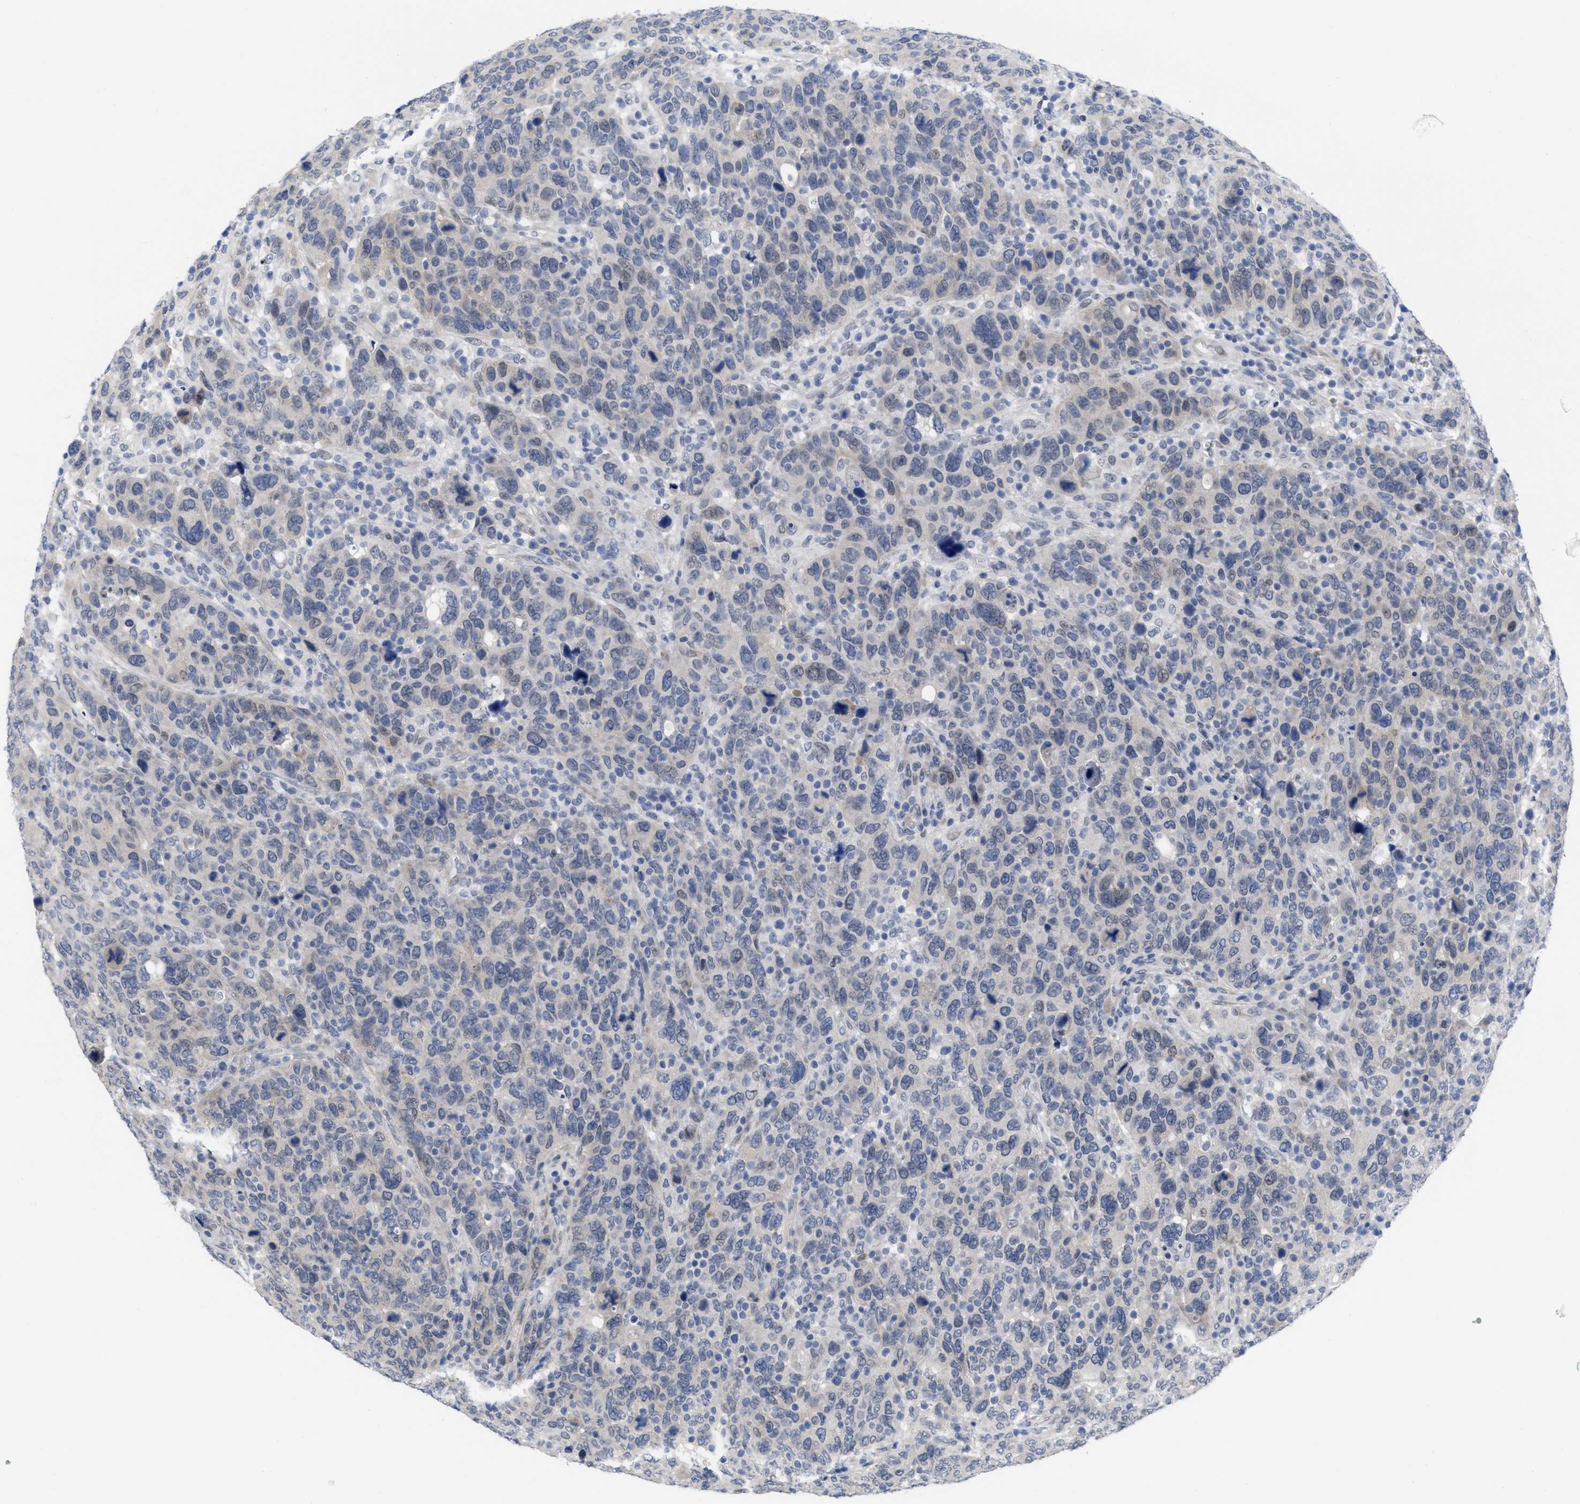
{"staining": {"intensity": "negative", "quantity": "none", "location": "none"}, "tissue": "breast cancer", "cell_type": "Tumor cells", "image_type": "cancer", "snomed": [{"axis": "morphology", "description": "Duct carcinoma"}, {"axis": "topography", "description": "Breast"}], "caption": "Immunohistochemical staining of breast cancer reveals no significant staining in tumor cells.", "gene": "ACKR1", "patient": {"sex": "female", "age": 37}}